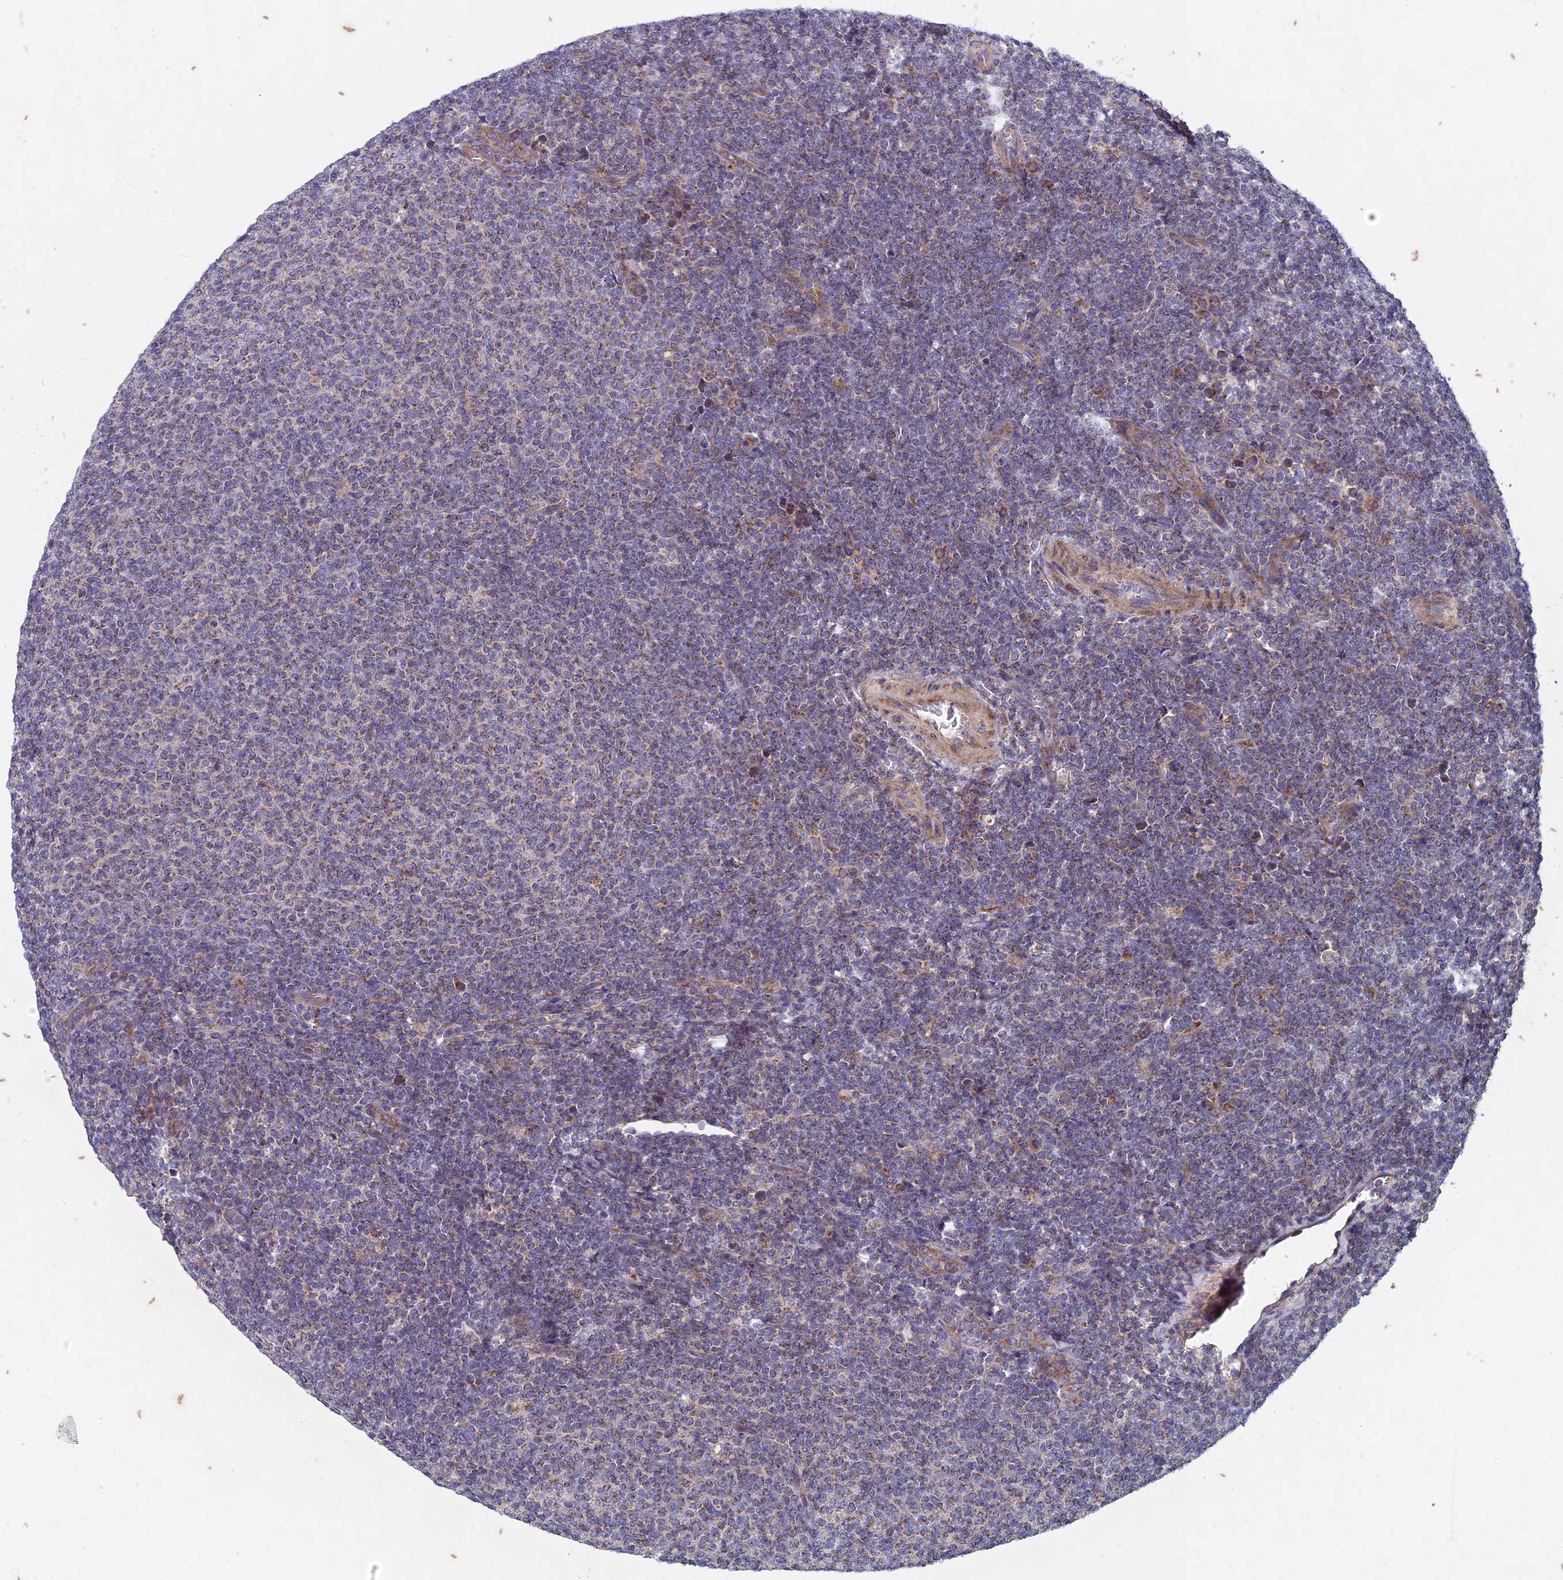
{"staining": {"intensity": "weak", "quantity": "25%-75%", "location": "cytoplasmic/membranous"}, "tissue": "lymphoma", "cell_type": "Tumor cells", "image_type": "cancer", "snomed": [{"axis": "morphology", "description": "Malignant lymphoma, non-Hodgkin's type, Low grade"}, {"axis": "topography", "description": "Lymph node"}], "caption": "Protein analysis of low-grade malignant lymphoma, non-Hodgkin's type tissue shows weak cytoplasmic/membranous staining in approximately 25%-75% of tumor cells.", "gene": "AP4S1", "patient": {"sex": "male", "age": 66}}